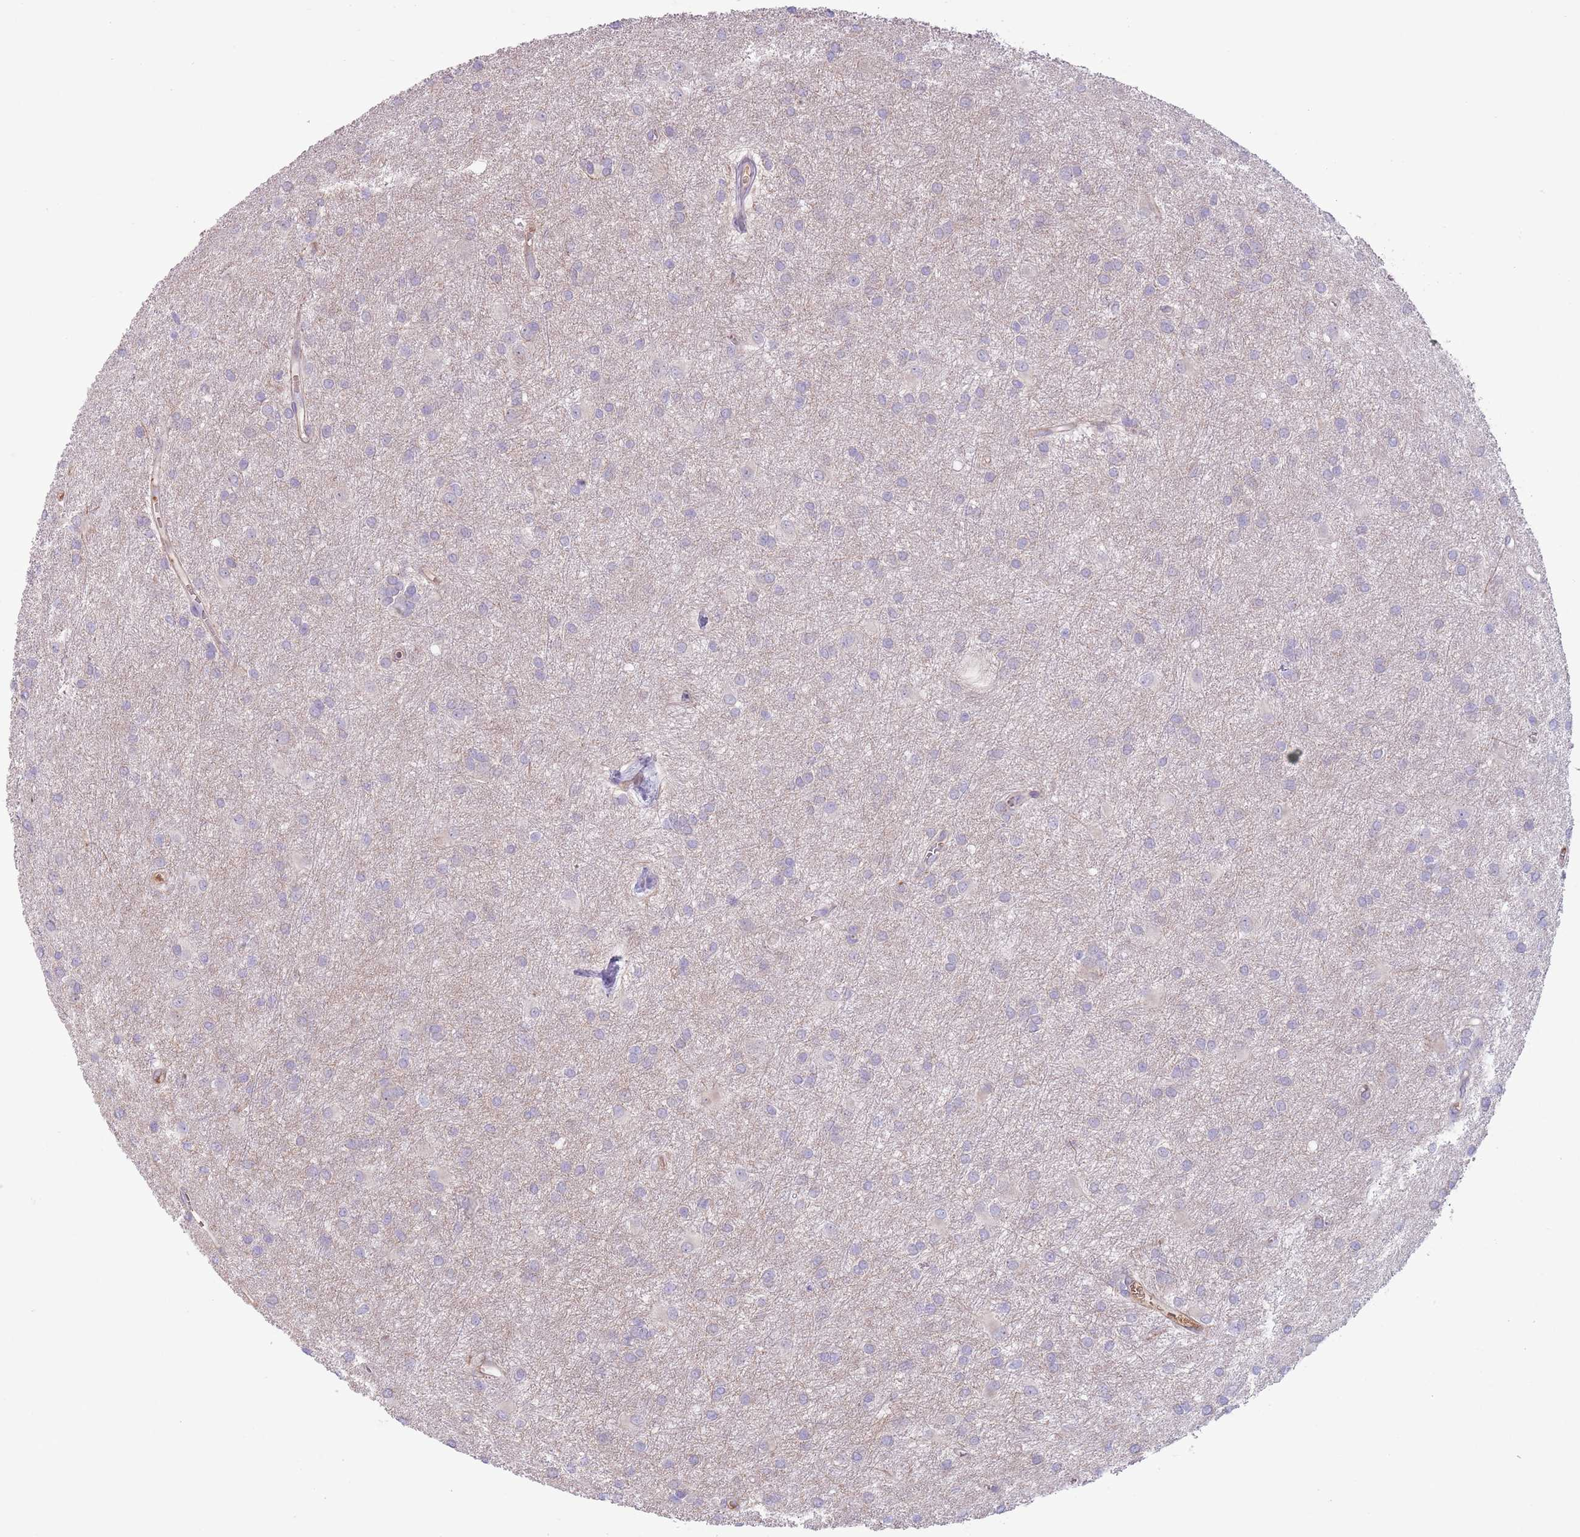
{"staining": {"intensity": "negative", "quantity": "none", "location": "none"}, "tissue": "glioma", "cell_type": "Tumor cells", "image_type": "cancer", "snomed": [{"axis": "morphology", "description": "Glioma, malignant, High grade"}, {"axis": "topography", "description": "Brain"}], "caption": "This image is of high-grade glioma (malignant) stained with immunohistochemistry to label a protein in brown with the nuclei are counter-stained blue. There is no staining in tumor cells.", "gene": "CFH", "patient": {"sex": "female", "age": 50}}